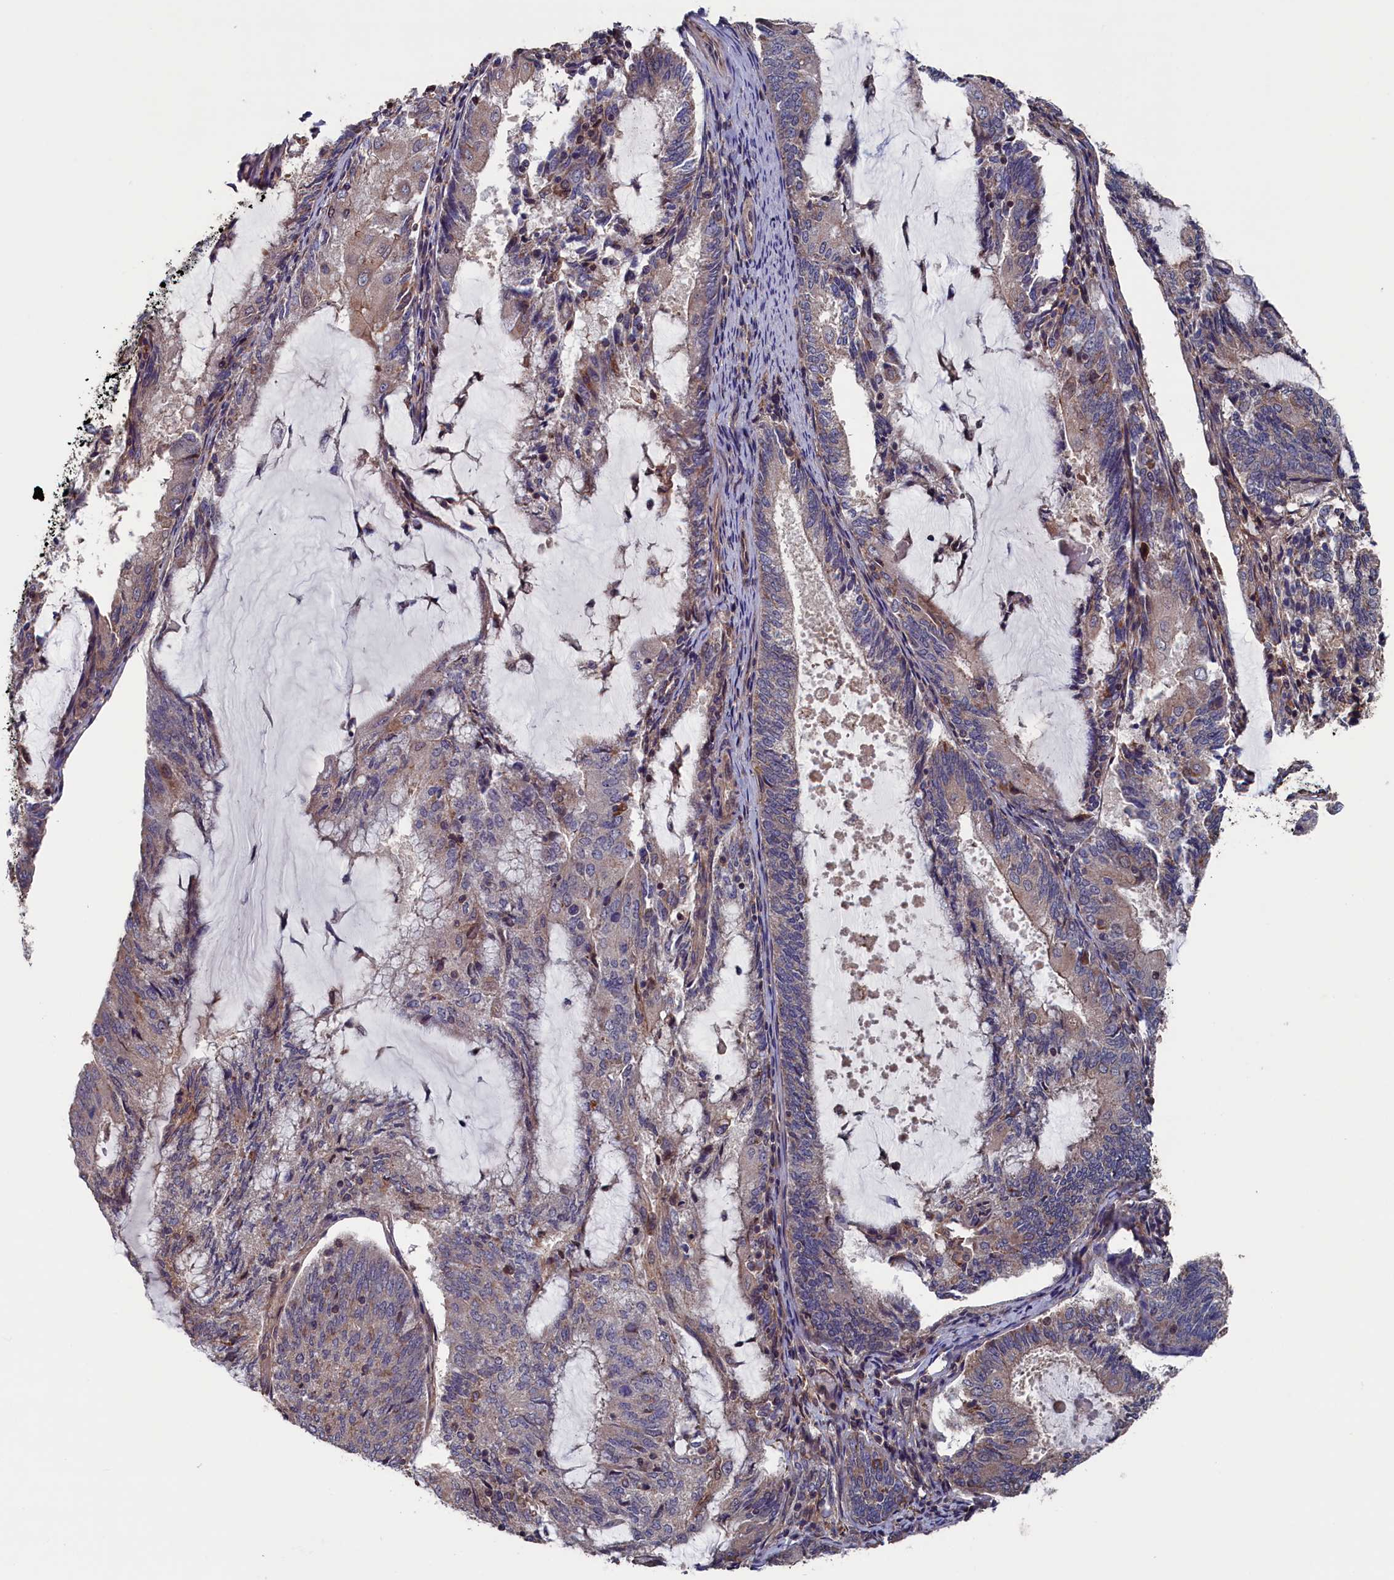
{"staining": {"intensity": "weak", "quantity": "25%-75%", "location": "cytoplasmic/membranous"}, "tissue": "endometrial cancer", "cell_type": "Tumor cells", "image_type": "cancer", "snomed": [{"axis": "morphology", "description": "Adenocarcinoma, NOS"}, {"axis": "topography", "description": "Endometrium"}], "caption": "Endometrial cancer (adenocarcinoma) tissue shows weak cytoplasmic/membranous positivity in approximately 25%-75% of tumor cells, visualized by immunohistochemistry.", "gene": "SPATA13", "patient": {"sex": "female", "age": 81}}